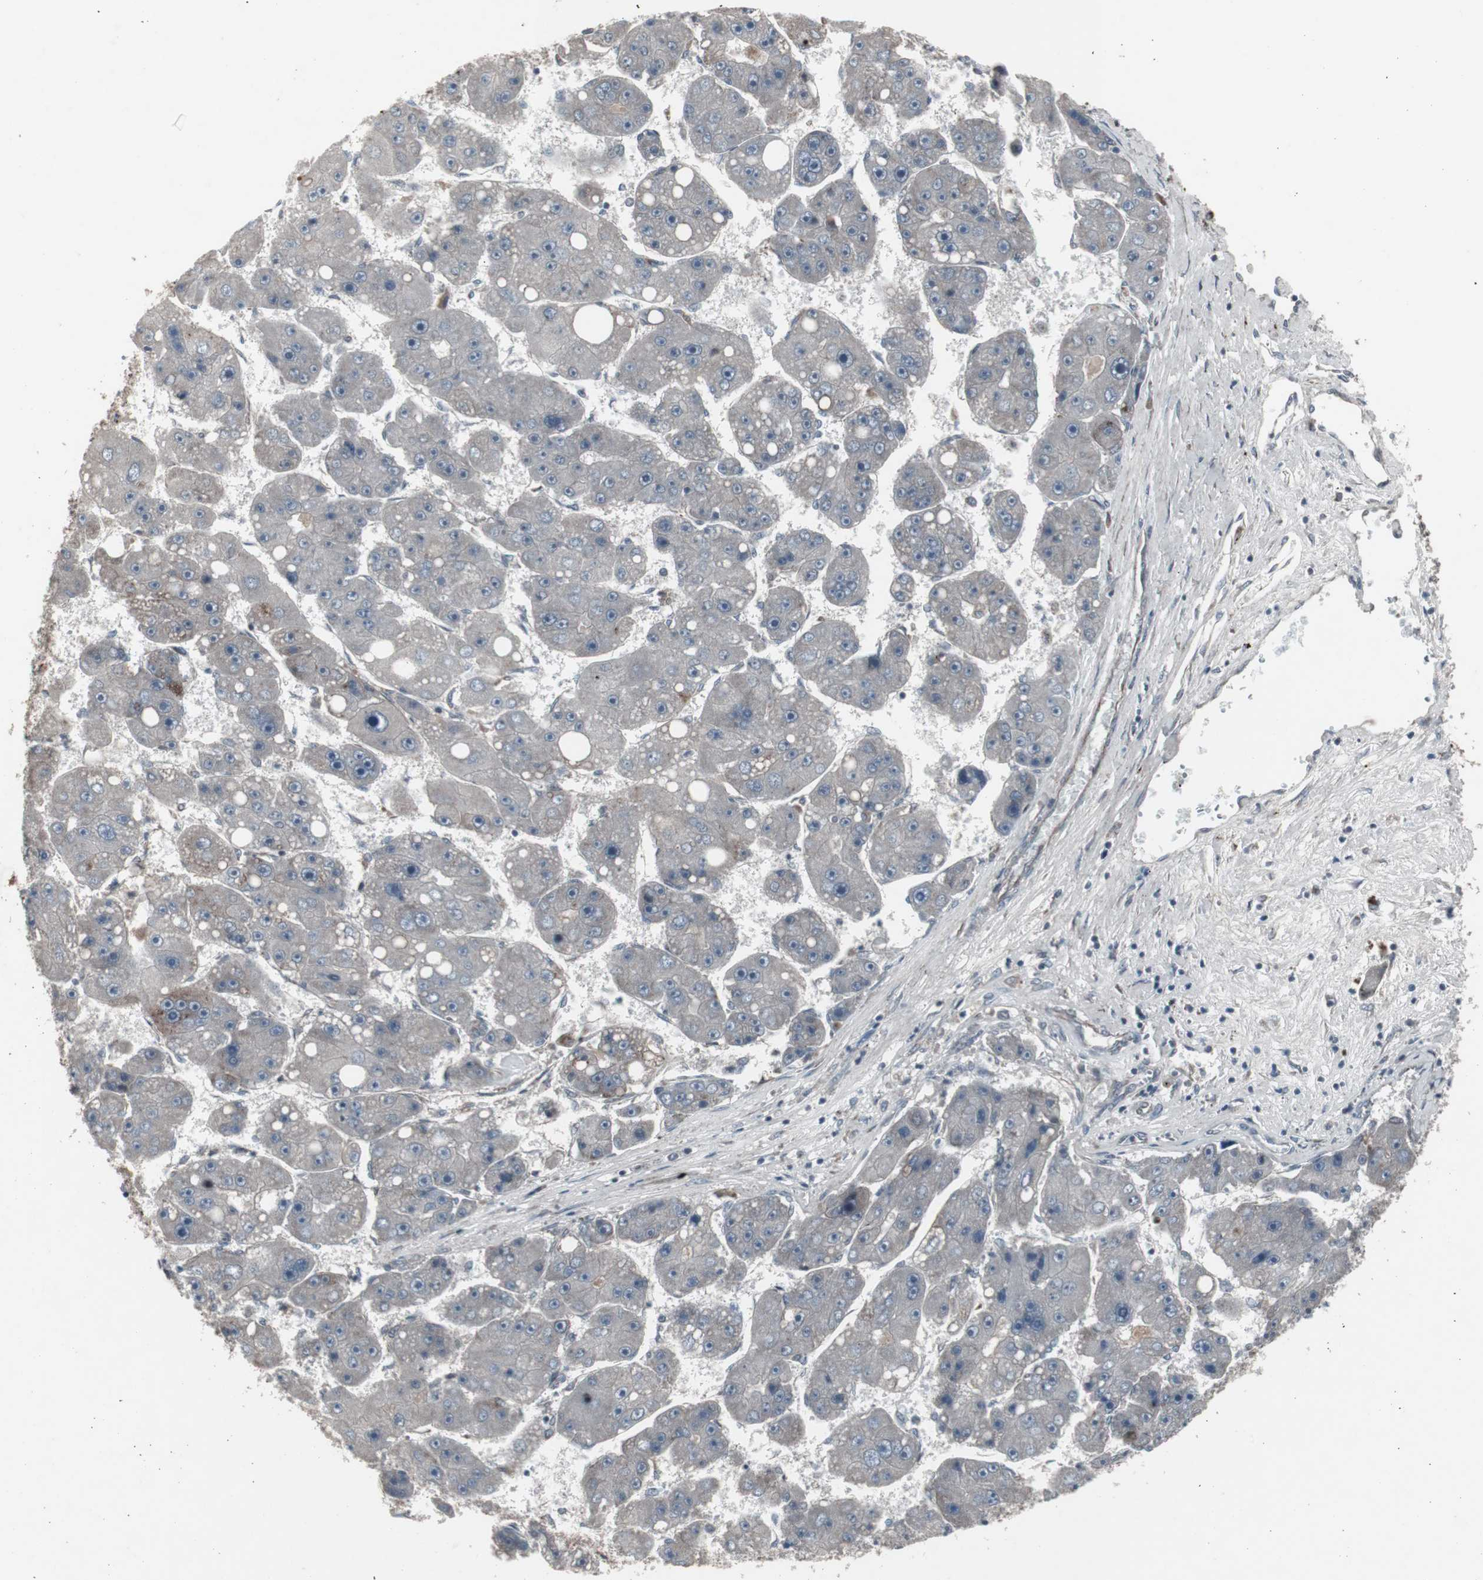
{"staining": {"intensity": "weak", "quantity": "<25%", "location": "cytoplasmic/membranous"}, "tissue": "liver cancer", "cell_type": "Tumor cells", "image_type": "cancer", "snomed": [{"axis": "morphology", "description": "Carcinoma, Hepatocellular, NOS"}, {"axis": "topography", "description": "Liver"}], "caption": "Liver hepatocellular carcinoma was stained to show a protein in brown. There is no significant positivity in tumor cells. Brightfield microscopy of immunohistochemistry stained with DAB (3,3'-diaminobenzidine) (brown) and hematoxylin (blue), captured at high magnification.", "gene": "SSTR2", "patient": {"sex": "female", "age": 61}}